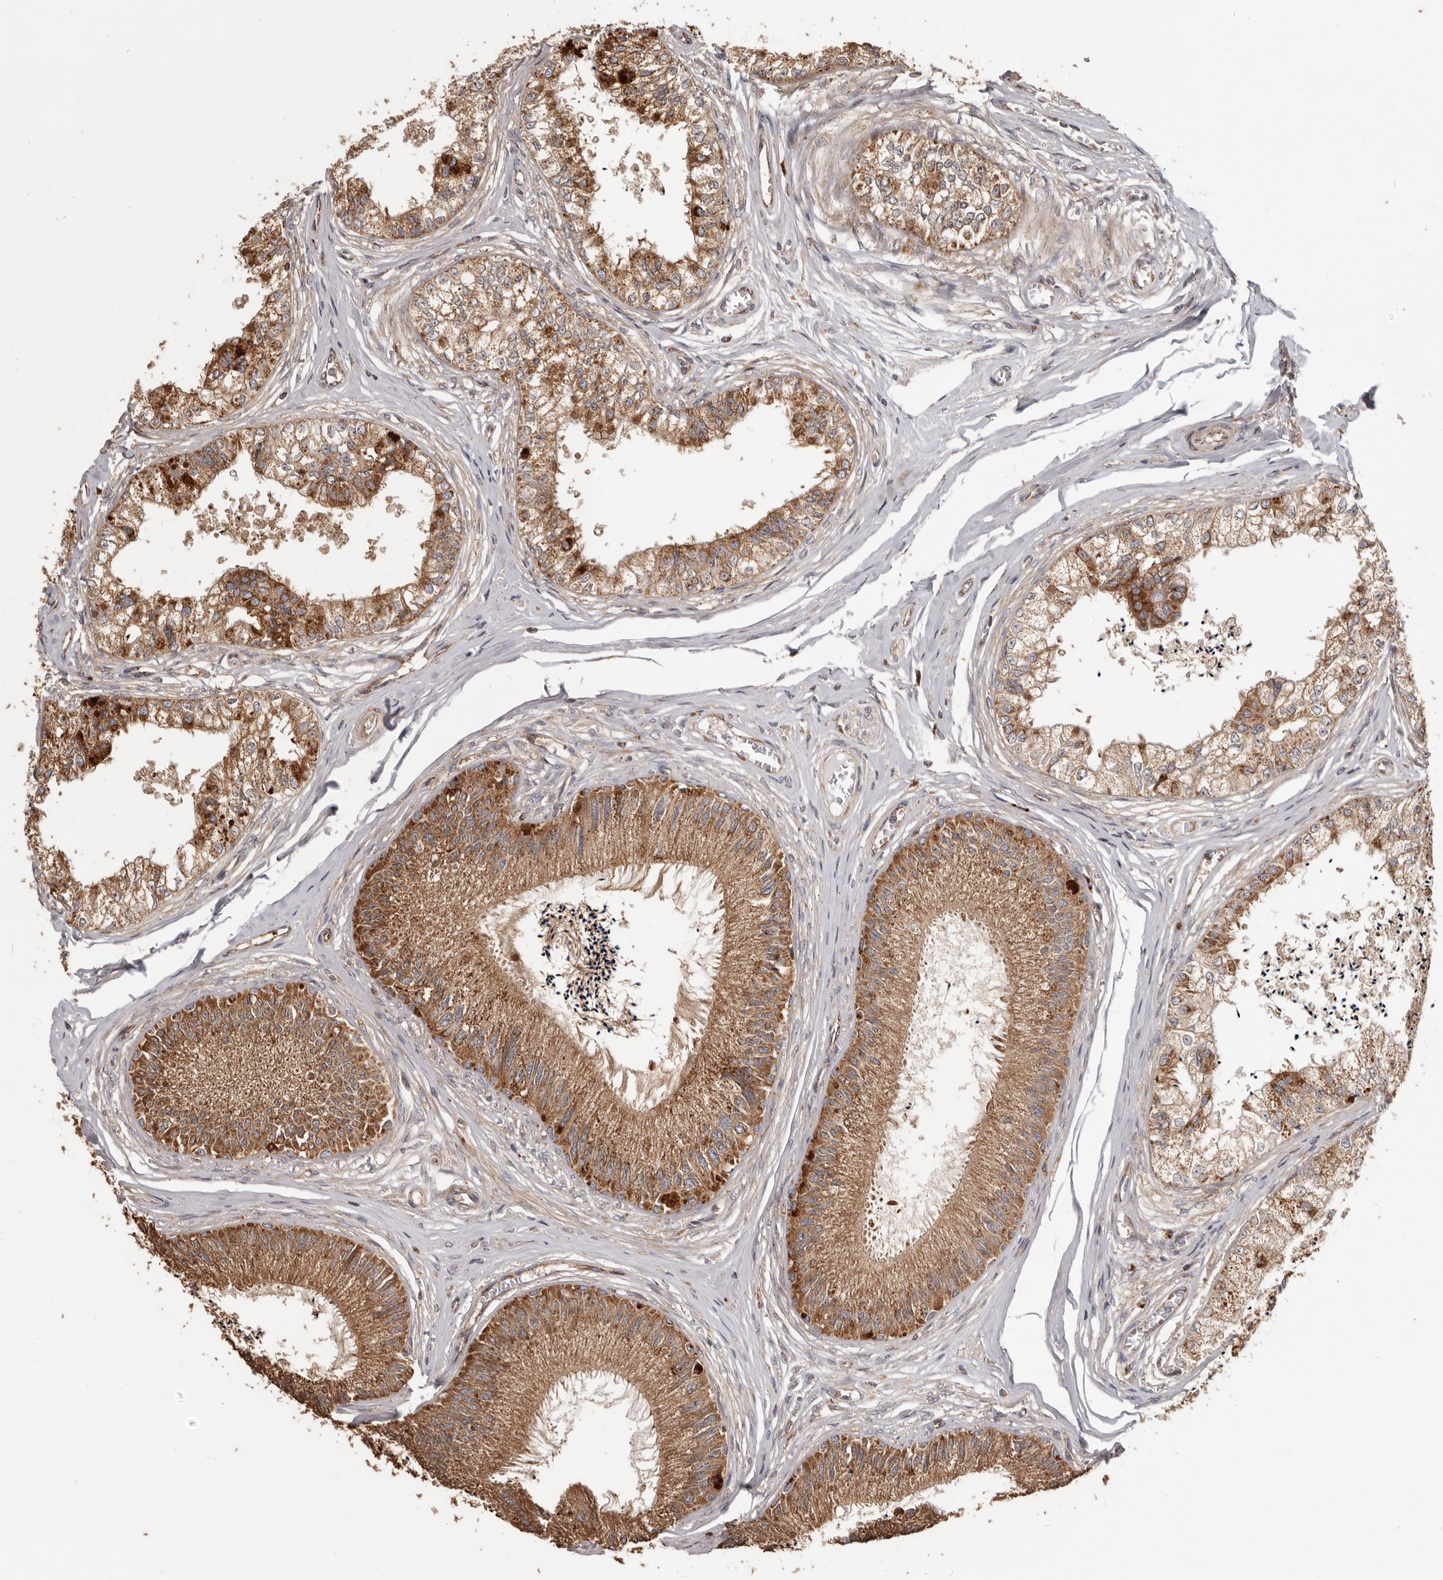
{"staining": {"intensity": "strong", "quantity": ">75%", "location": "cytoplasmic/membranous"}, "tissue": "epididymis", "cell_type": "Glandular cells", "image_type": "normal", "snomed": [{"axis": "morphology", "description": "Normal tissue, NOS"}, {"axis": "topography", "description": "Epididymis"}], "caption": "This is an image of immunohistochemistry (IHC) staining of normal epididymis, which shows strong positivity in the cytoplasmic/membranous of glandular cells.", "gene": "MRPS10", "patient": {"sex": "male", "age": 79}}